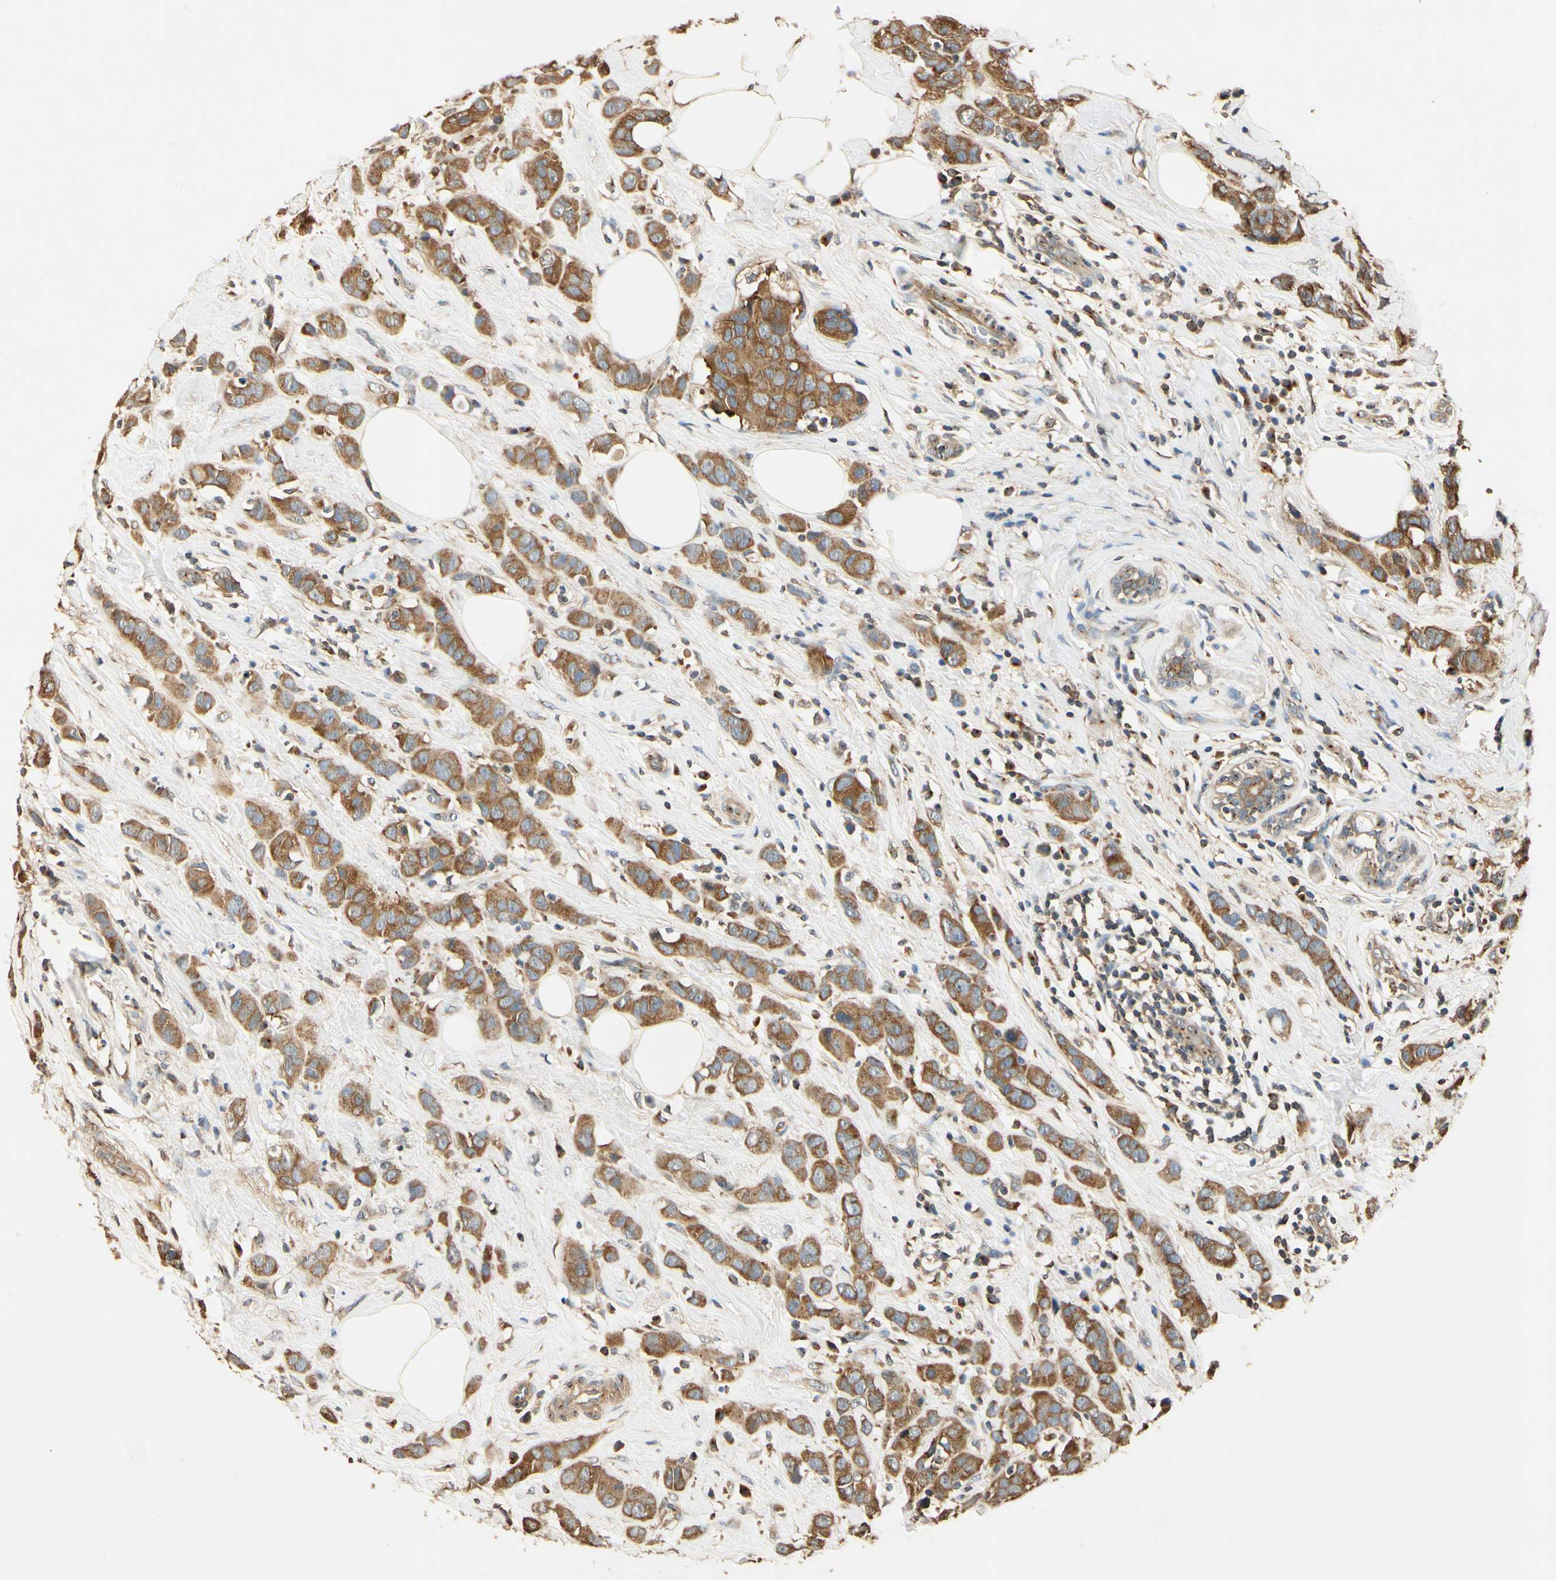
{"staining": {"intensity": "strong", "quantity": ">75%", "location": "cytoplasmic/membranous"}, "tissue": "breast cancer", "cell_type": "Tumor cells", "image_type": "cancer", "snomed": [{"axis": "morphology", "description": "Normal tissue, NOS"}, {"axis": "morphology", "description": "Duct carcinoma"}, {"axis": "topography", "description": "Breast"}], "caption": "Immunohistochemistry (DAB) staining of human breast cancer (infiltrating ductal carcinoma) reveals strong cytoplasmic/membranous protein staining in about >75% of tumor cells. The staining is performed using DAB brown chromogen to label protein expression. The nuclei are counter-stained blue using hematoxylin.", "gene": "AKAP9", "patient": {"sex": "female", "age": 50}}